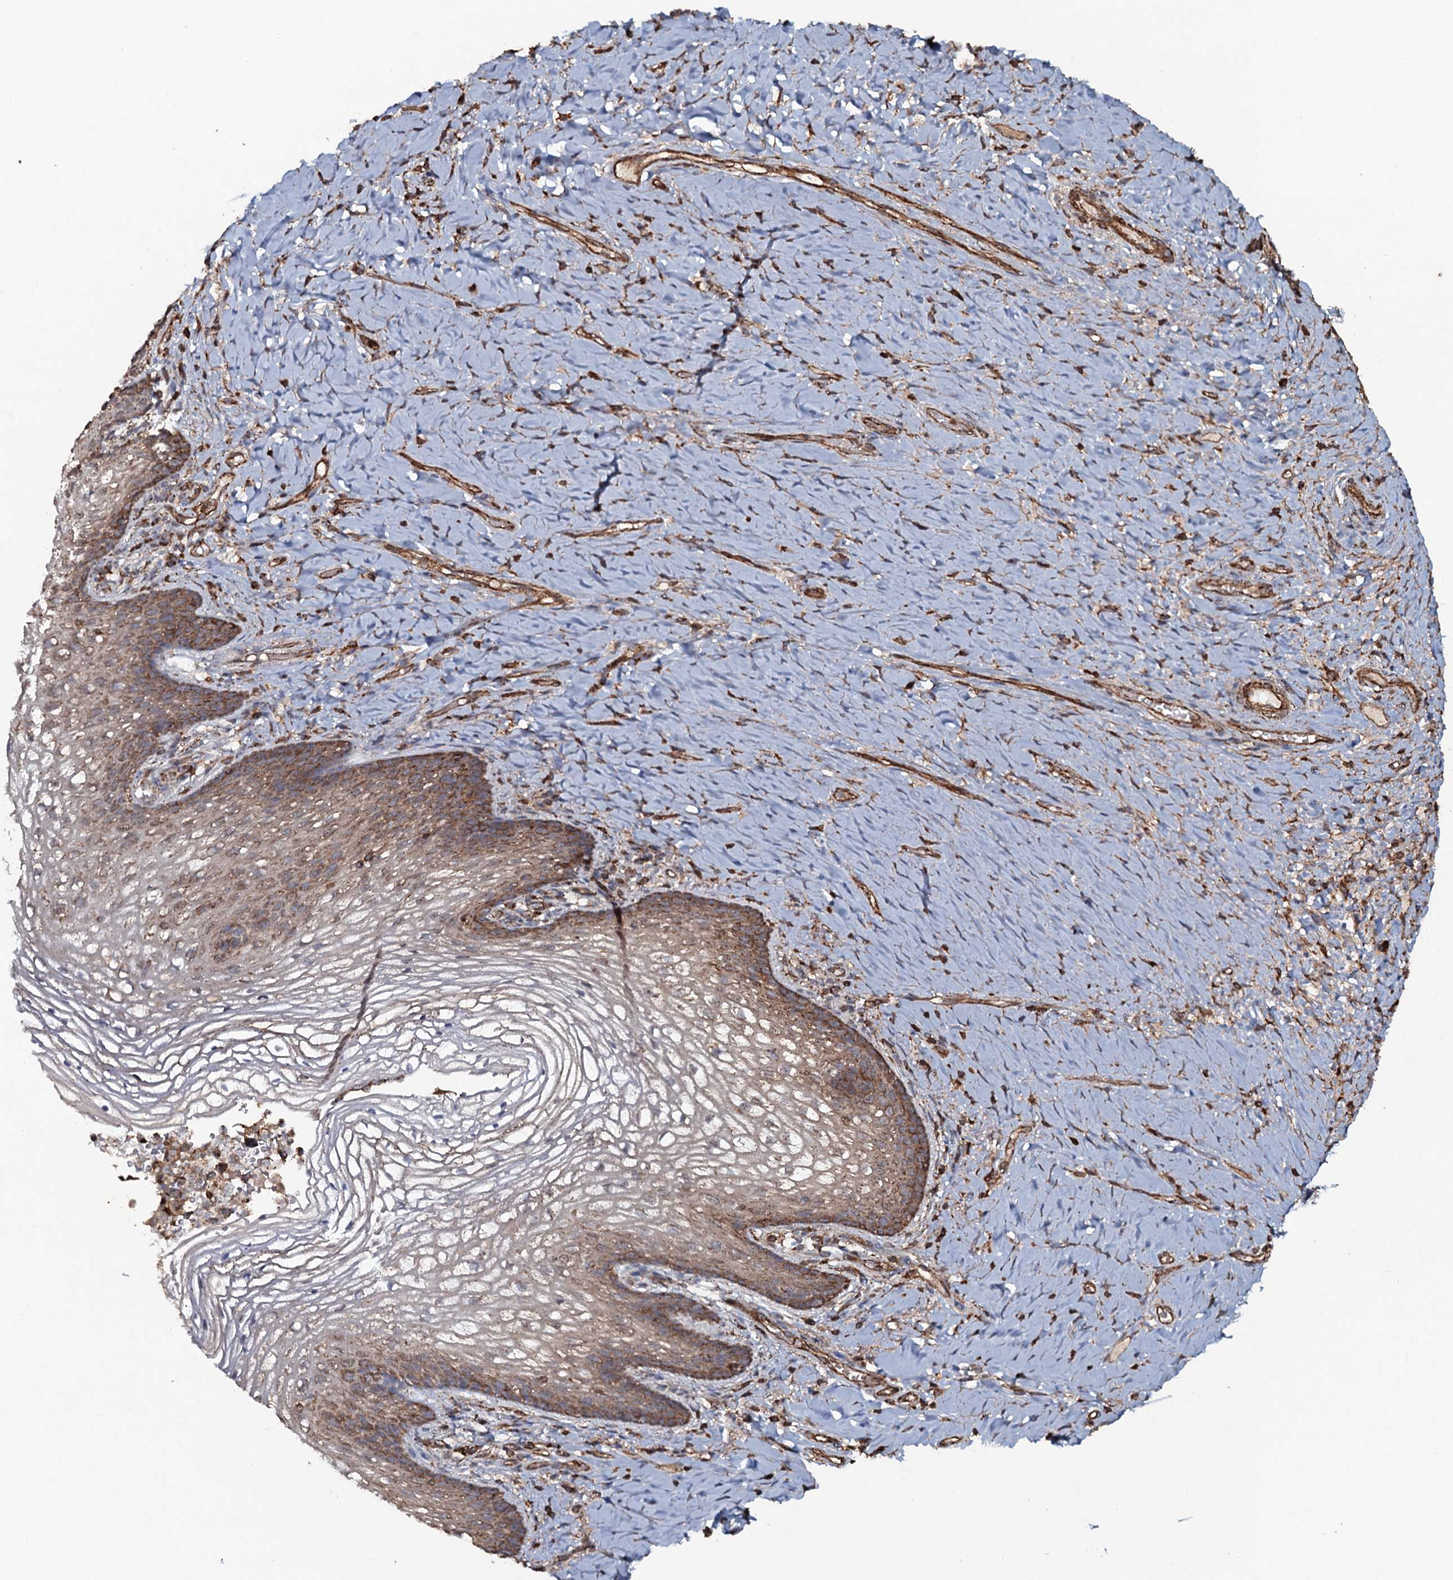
{"staining": {"intensity": "moderate", "quantity": "25%-75%", "location": "cytoplasmic/membranous"}, "tissue": "vagina", "cell_type": "Squamous epithelial cells", "image_type": "normal", "snomed": [{"axis": "morphology", "description": "Normal tissue, NOS"}, {"axis": "topography", "description": "Vagina"}], "caption": "A histopathology image of human vagina stained for a protein shows moderate cytoplasmic/membranous brown staining in squamous epithelial cells.", "gene": "VWA8", "patient": {"sex": "female", "age": 60}}